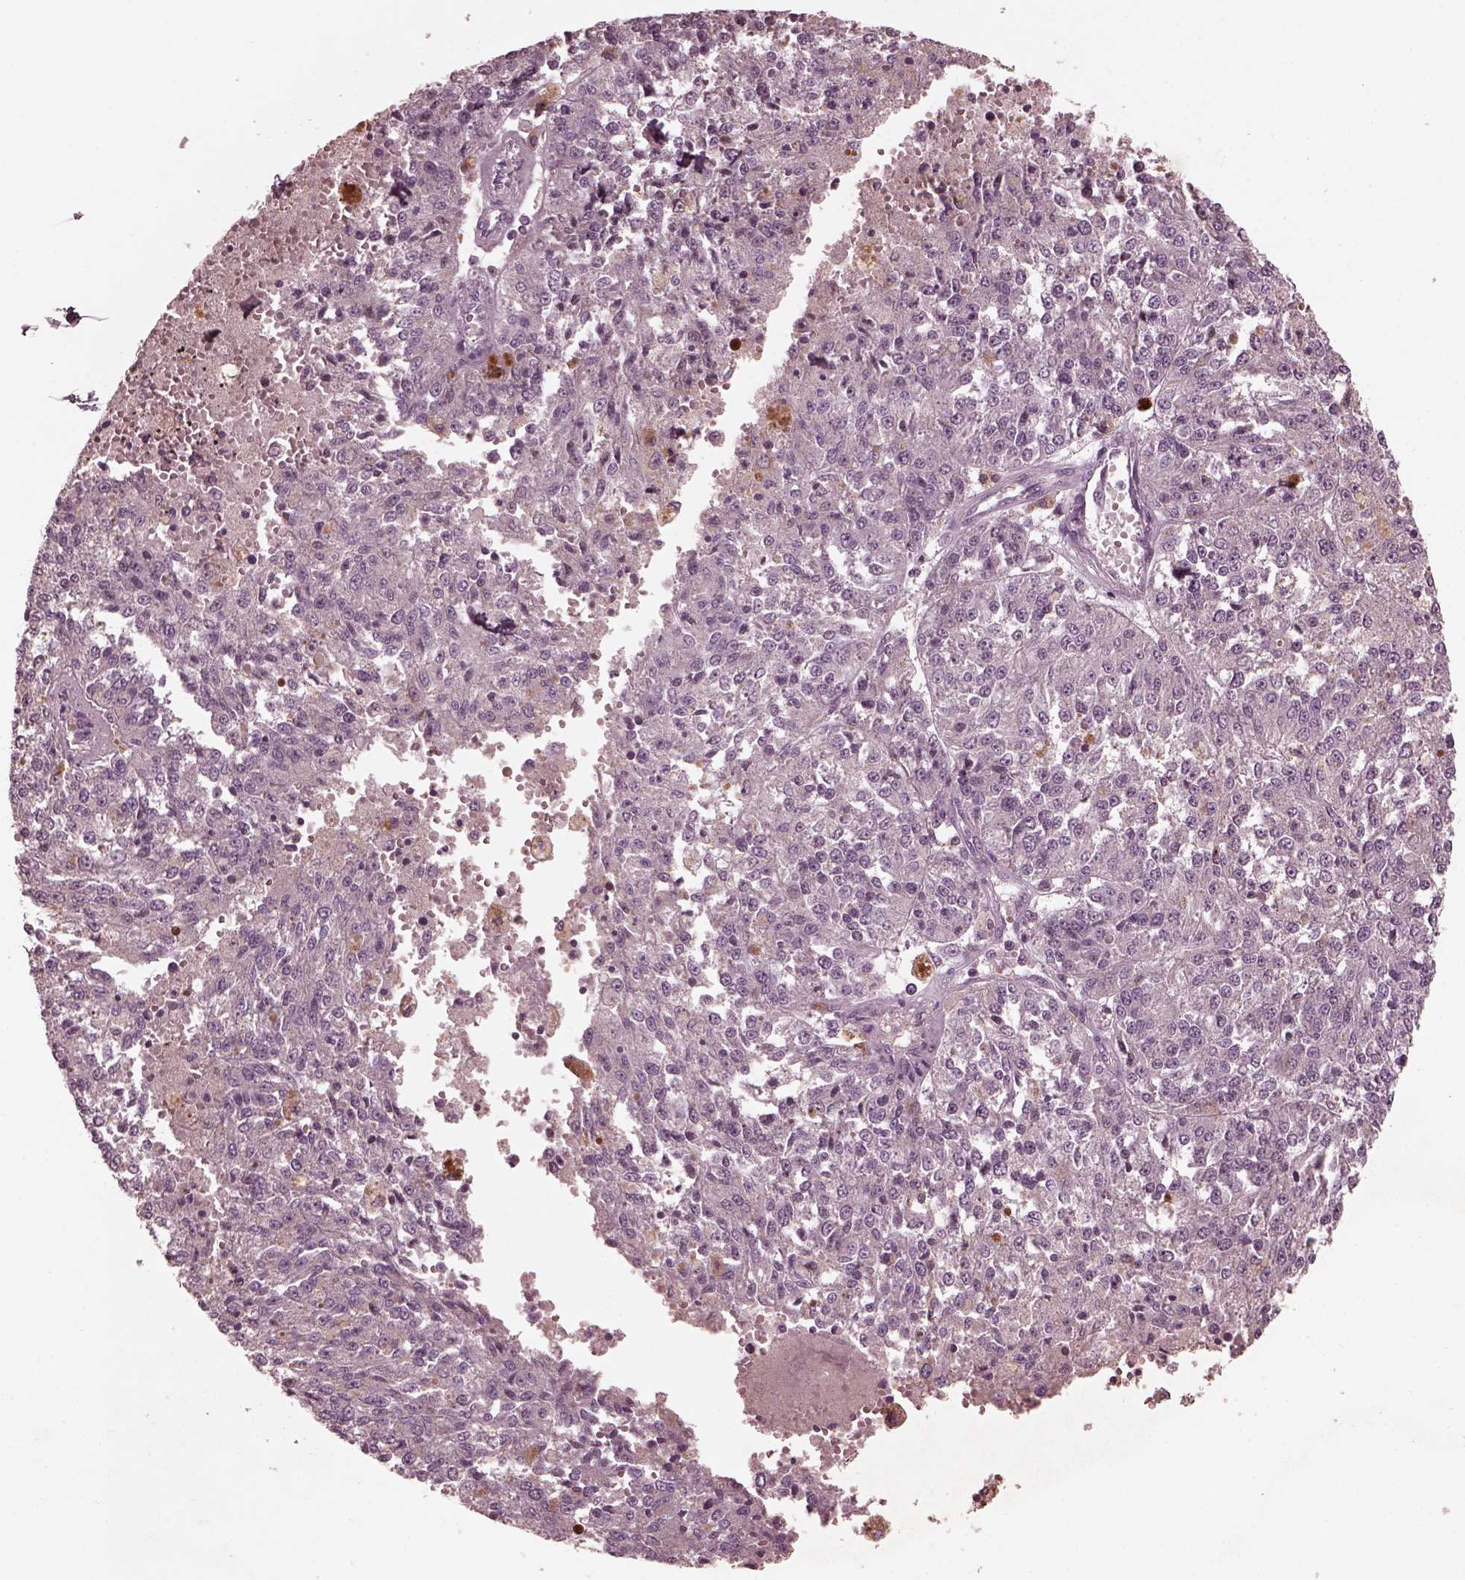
{"staining": {"intensity": "negative", "quantity": "none", "location": "none"}, "tissue": "melanoma", "cell_type": "Tumor cells", "image_type": "cancer", "snomed": [{"axis": "morphology", "description": "Malignant melanoma, Metastatic site"}, {"axis": "topography", "description": "Lymph node"}], "caption": "High magnification brightfield microscopy of melanoma stained with DAB (brown) and counterstained with hematoxylin (blue): tumor cells show no significant staining. (DAB immunohistochemistry, high magnification).", "gene": "VWA5B1", "patient": {"sex": "female", "age": 64}}